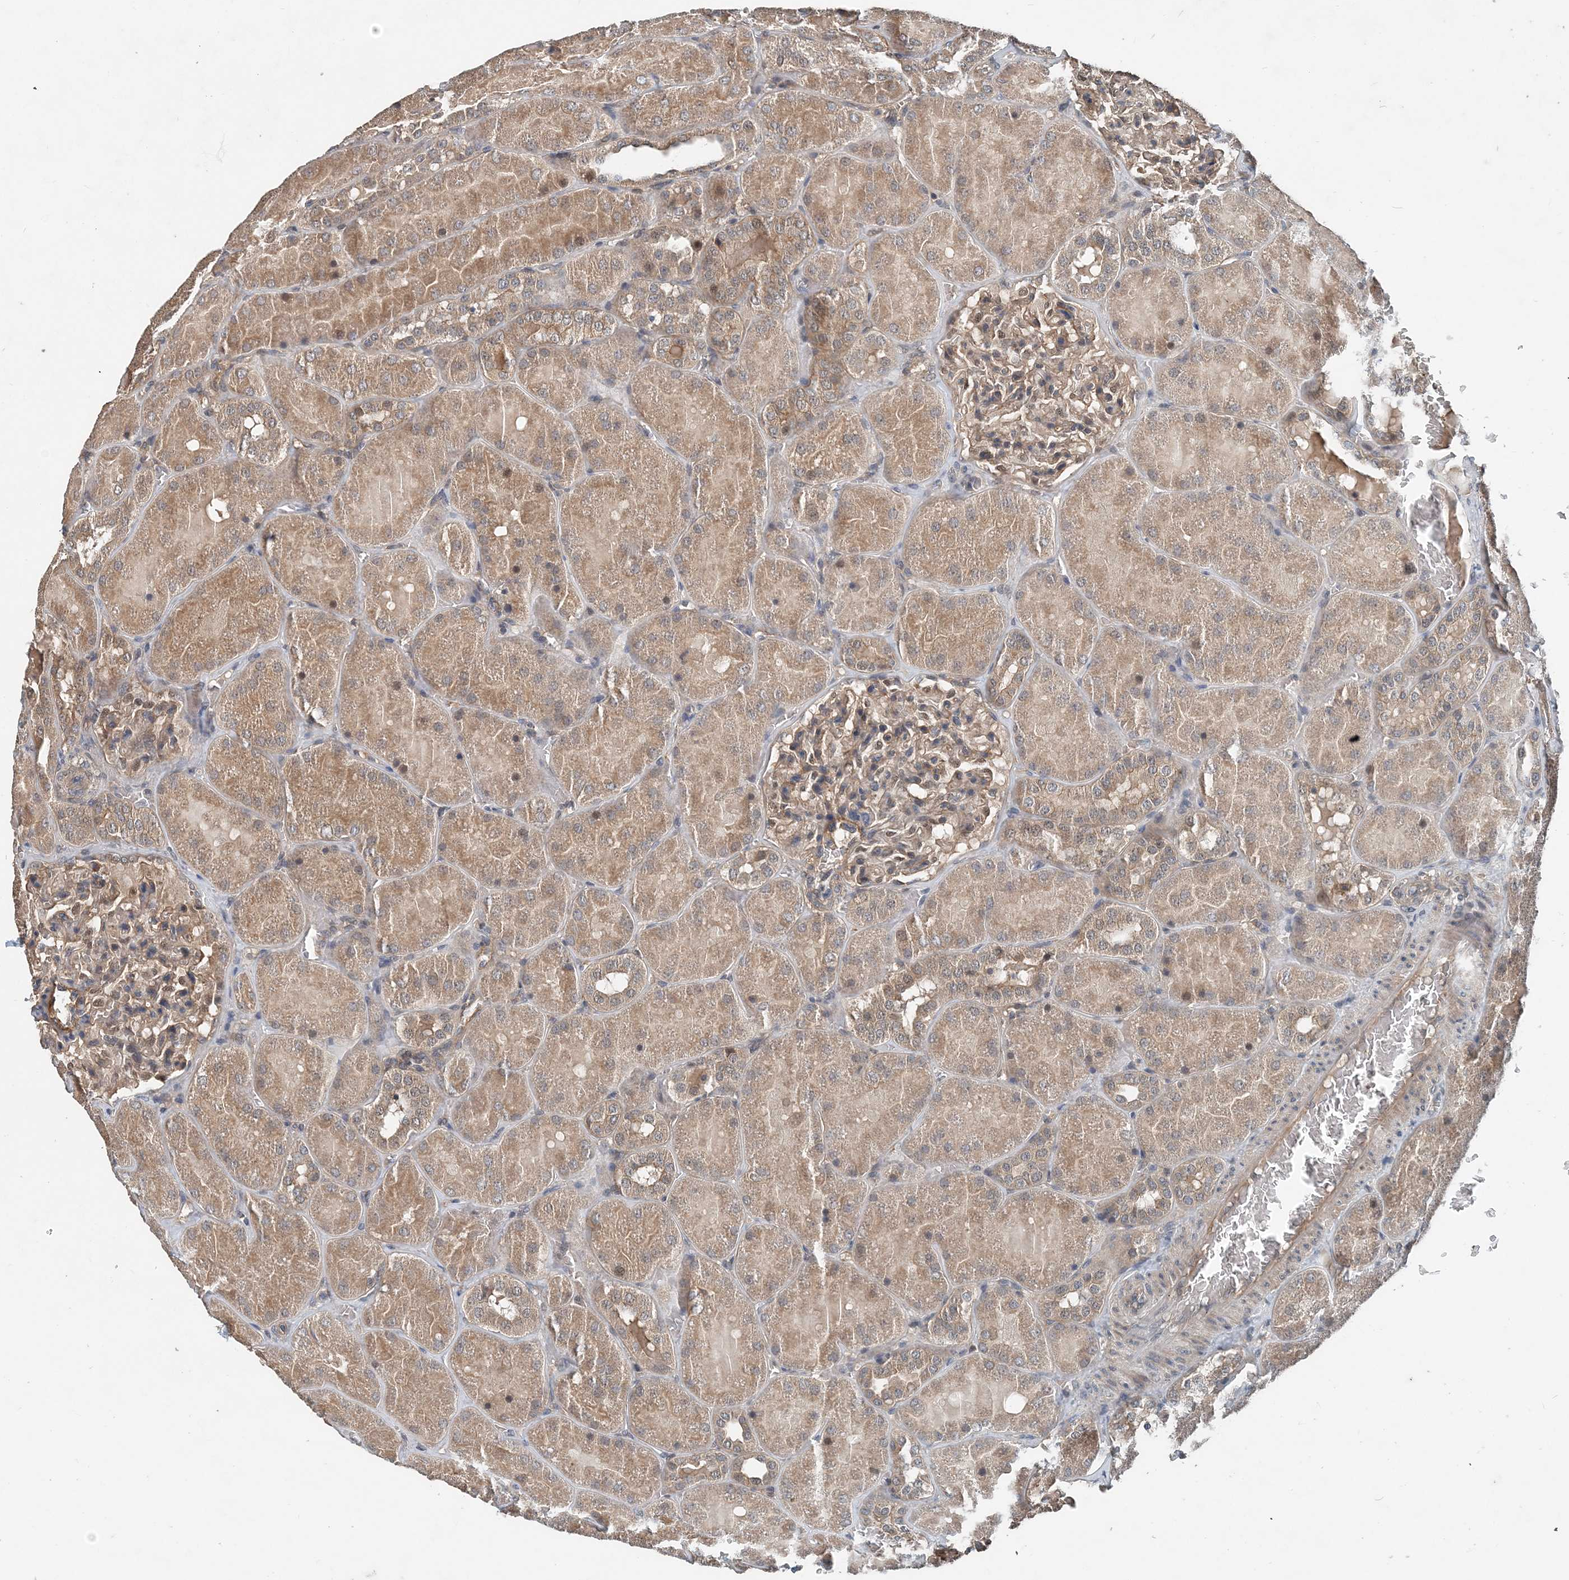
{"staining": {"intensity": "weak", "quantity": "25%-75%", "location": "cytoplasmic/membranous,nuclear"}, "tissue": "kidney", "cell_type": "Cells in glomeruli", "image_type": "normal", "snomed": [{"axis": "morphology", "description": "Normal tissue, NOS"}, {"axis": "topography", "description": "Kidney"}], "caption": "Protein analysis of benign kidney demonstrates weak cytoplasmic/membranous,nuclear expression in about 25%-75% of cells in glomeruli.", "gene": "SMPD3", "patient": {"sex": "male", "age": 28}}